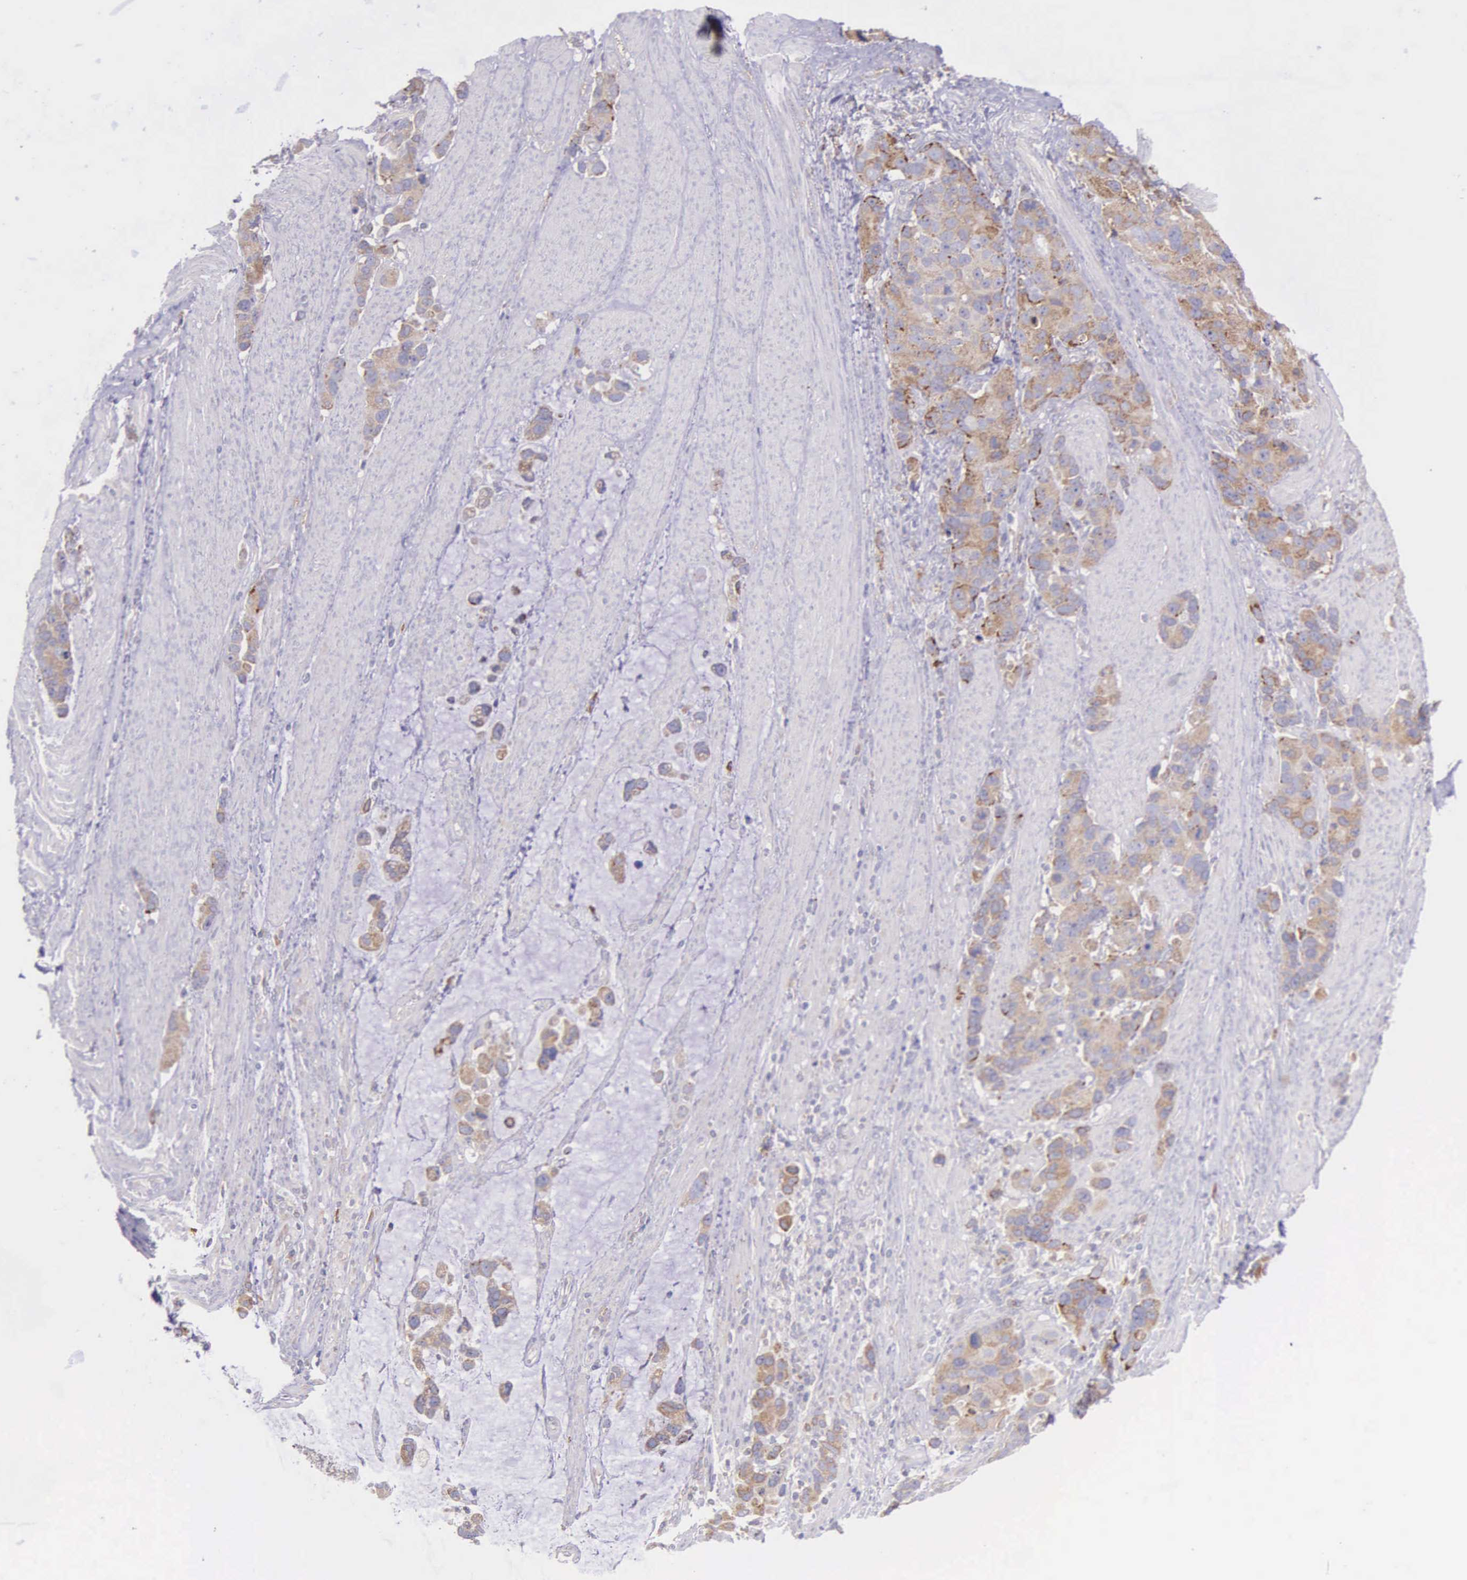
{"staining": {"intensity": "weak", "quantity": ">75%", "location": "cytoplasmic/membranous"}, "tissue": "stomach cancer", "cell_type": "Tumor cells", "image_type": "cancer", "snomed": [{"axis": "morphology", "description": "Adenocarcinoma, NOS"}, {"axis": "topography", "description": "Stomach, upper"}], "caption": "DAB (3,3'-diaminobenzidine) immunohistochemical staining of stomach cancer (adenocarcinoma) demonstrates weak cytoplasmic/membranous protein expression in about >75% of tumor cells.", "gene": "NSDHL", "patient": {"sex": "male", "age": 71}}